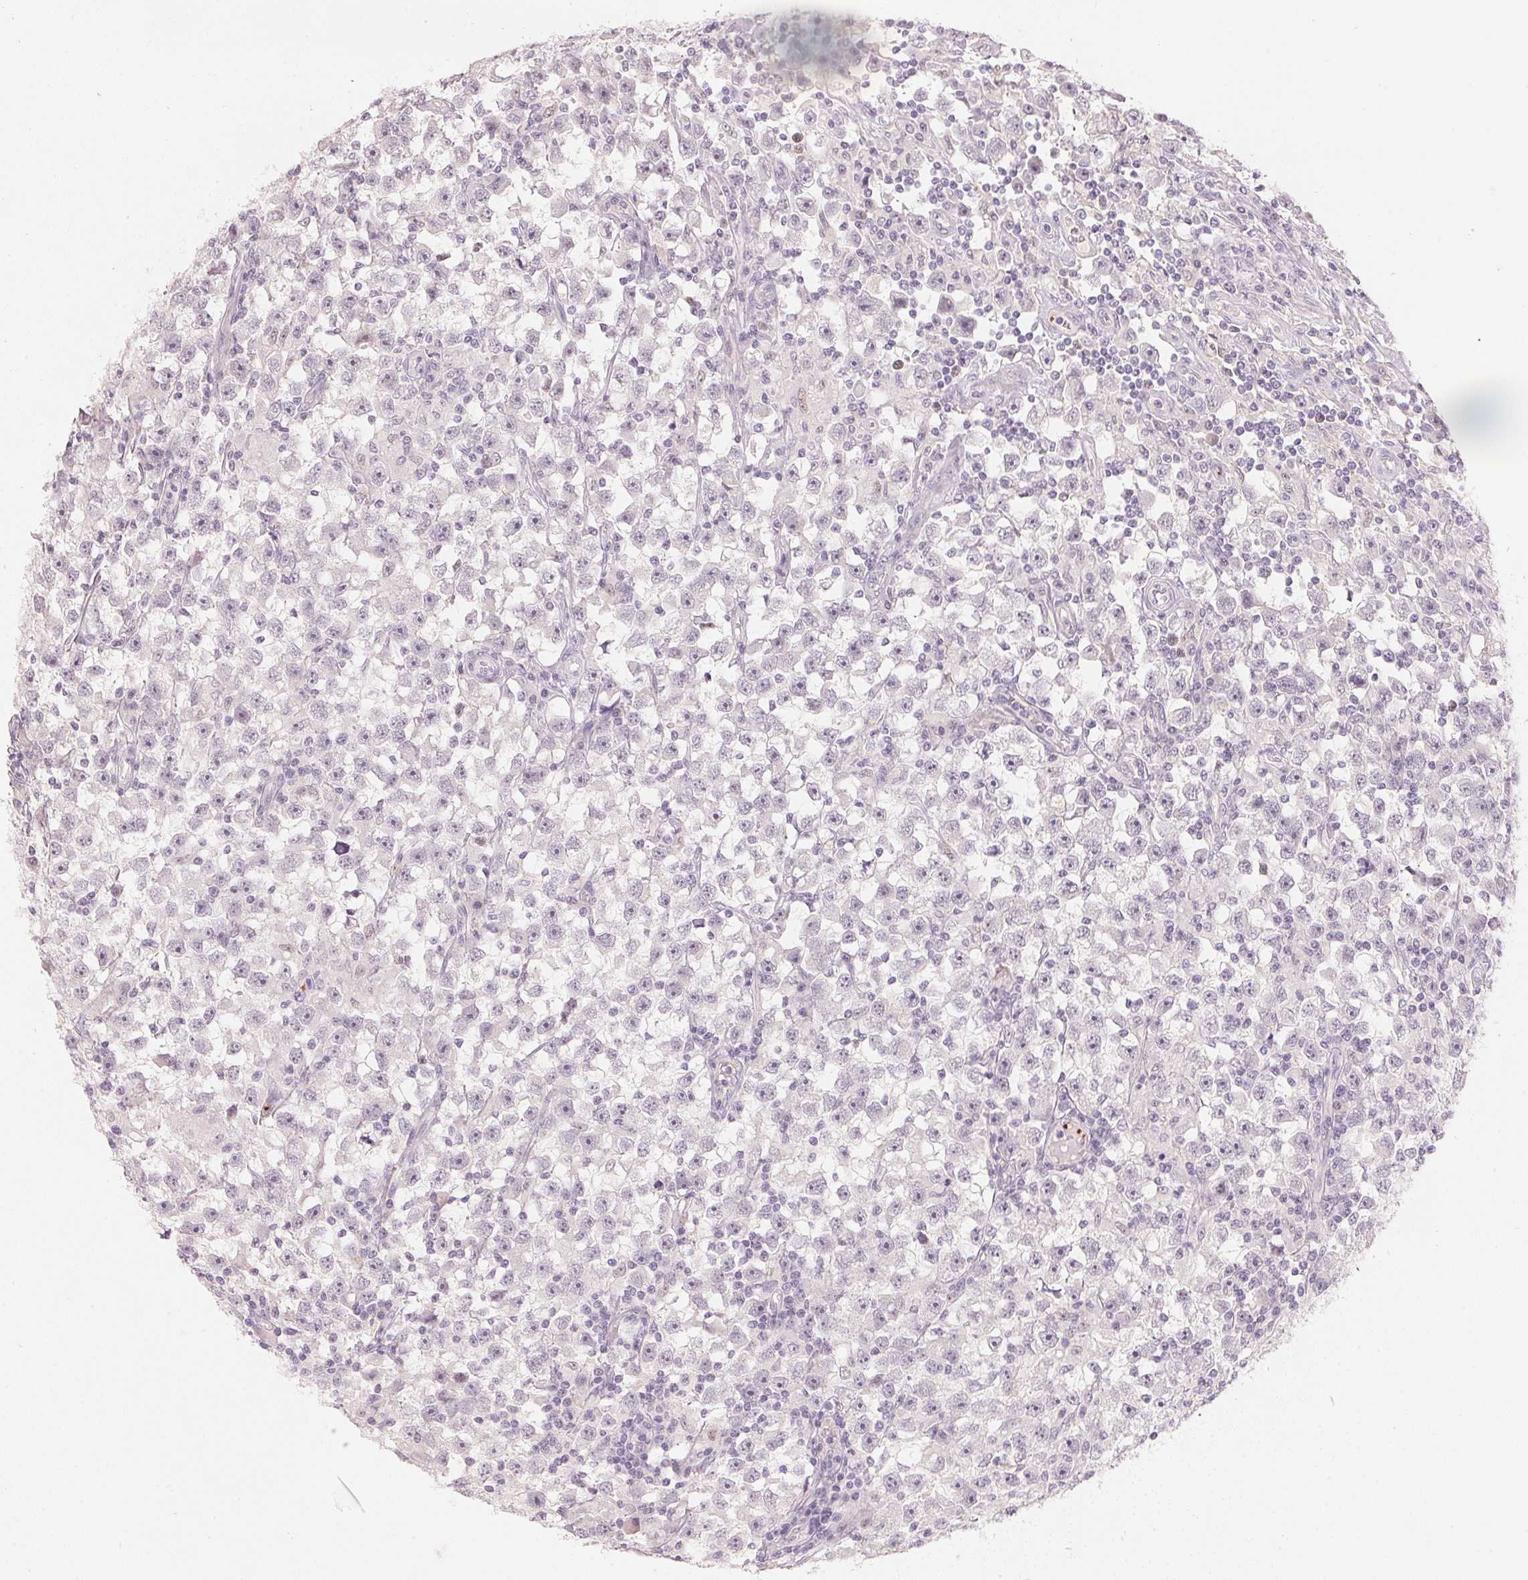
{"staining": {"intensity": "negative", "quantity": "none", "location": "none"}, "tissue": "testis cancer", "cell_type": "Tumor cells", "image_type": "cancer", "snomed": [{"axis": "morphology", "description": "Seminoma, NOS"}, {"axis": "topography", "description": "Testis"}], "caption": "Immunohistochemical staining of seminoma (testis) exhibits no significant staining in tumor cells.", "gene": "ARHGAP22", "patient": {"sex": "male", "age": 33}}